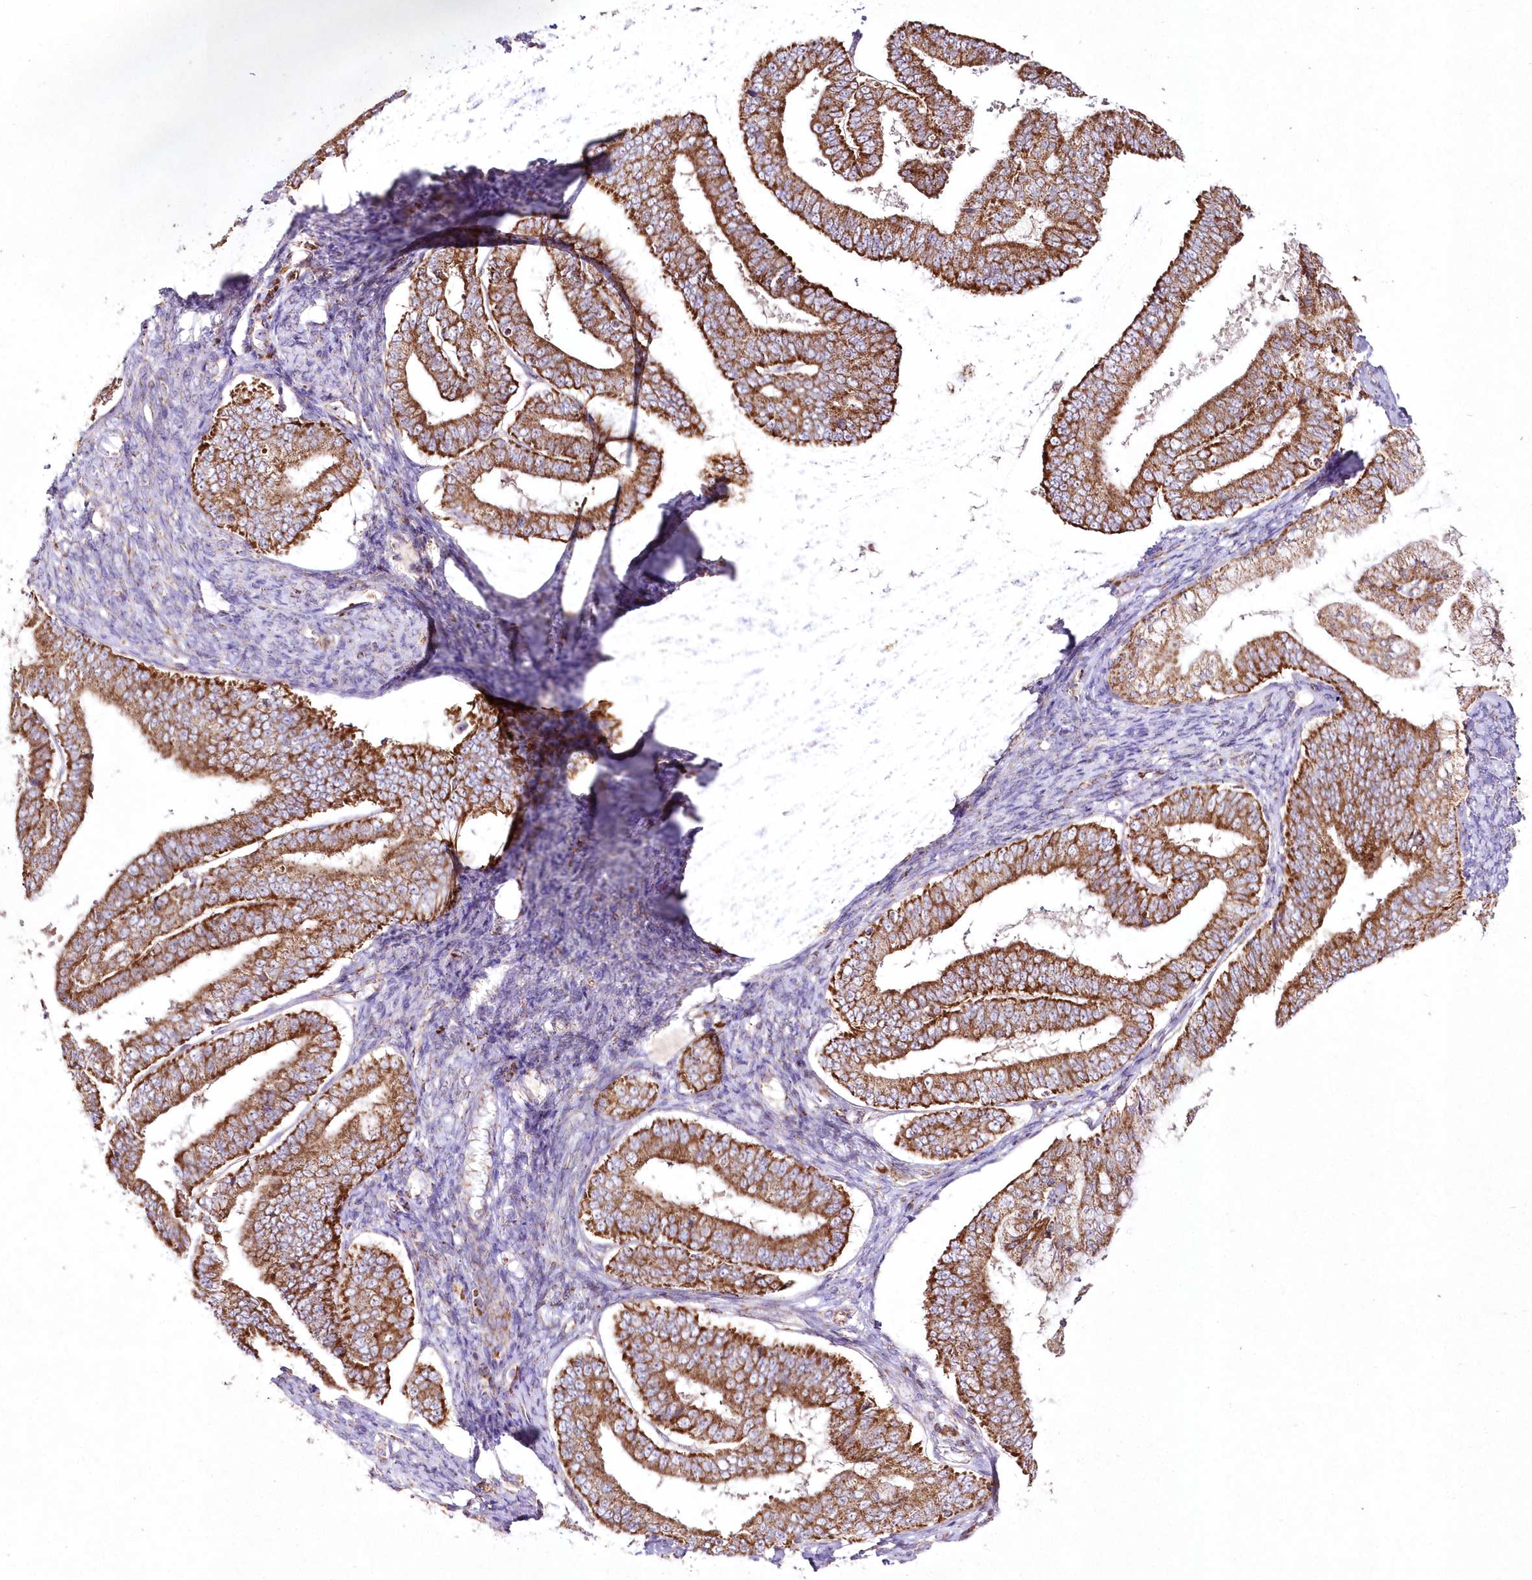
{"staining": {"intensity": "strong", "quantity": ">75%", "location": "cytoplasmic/membranous"}, "tissue": "endometrial cancer", "cell_type": "Tumor cells", "image_type": "cancer", "snomed": [{"axis": "morphology", "description": "Adenocarcinoma, NOS"}, {"axis": "topography", "description": "Endometrium"}], "caption": "The image shows a brown stain indicating the presence of a protein in the cytoplasmic/membranous of tumor cells in endometrial adenocarcinoma.", "gene": "DNA2", "patient": {"sex": "female", "age": 63}}